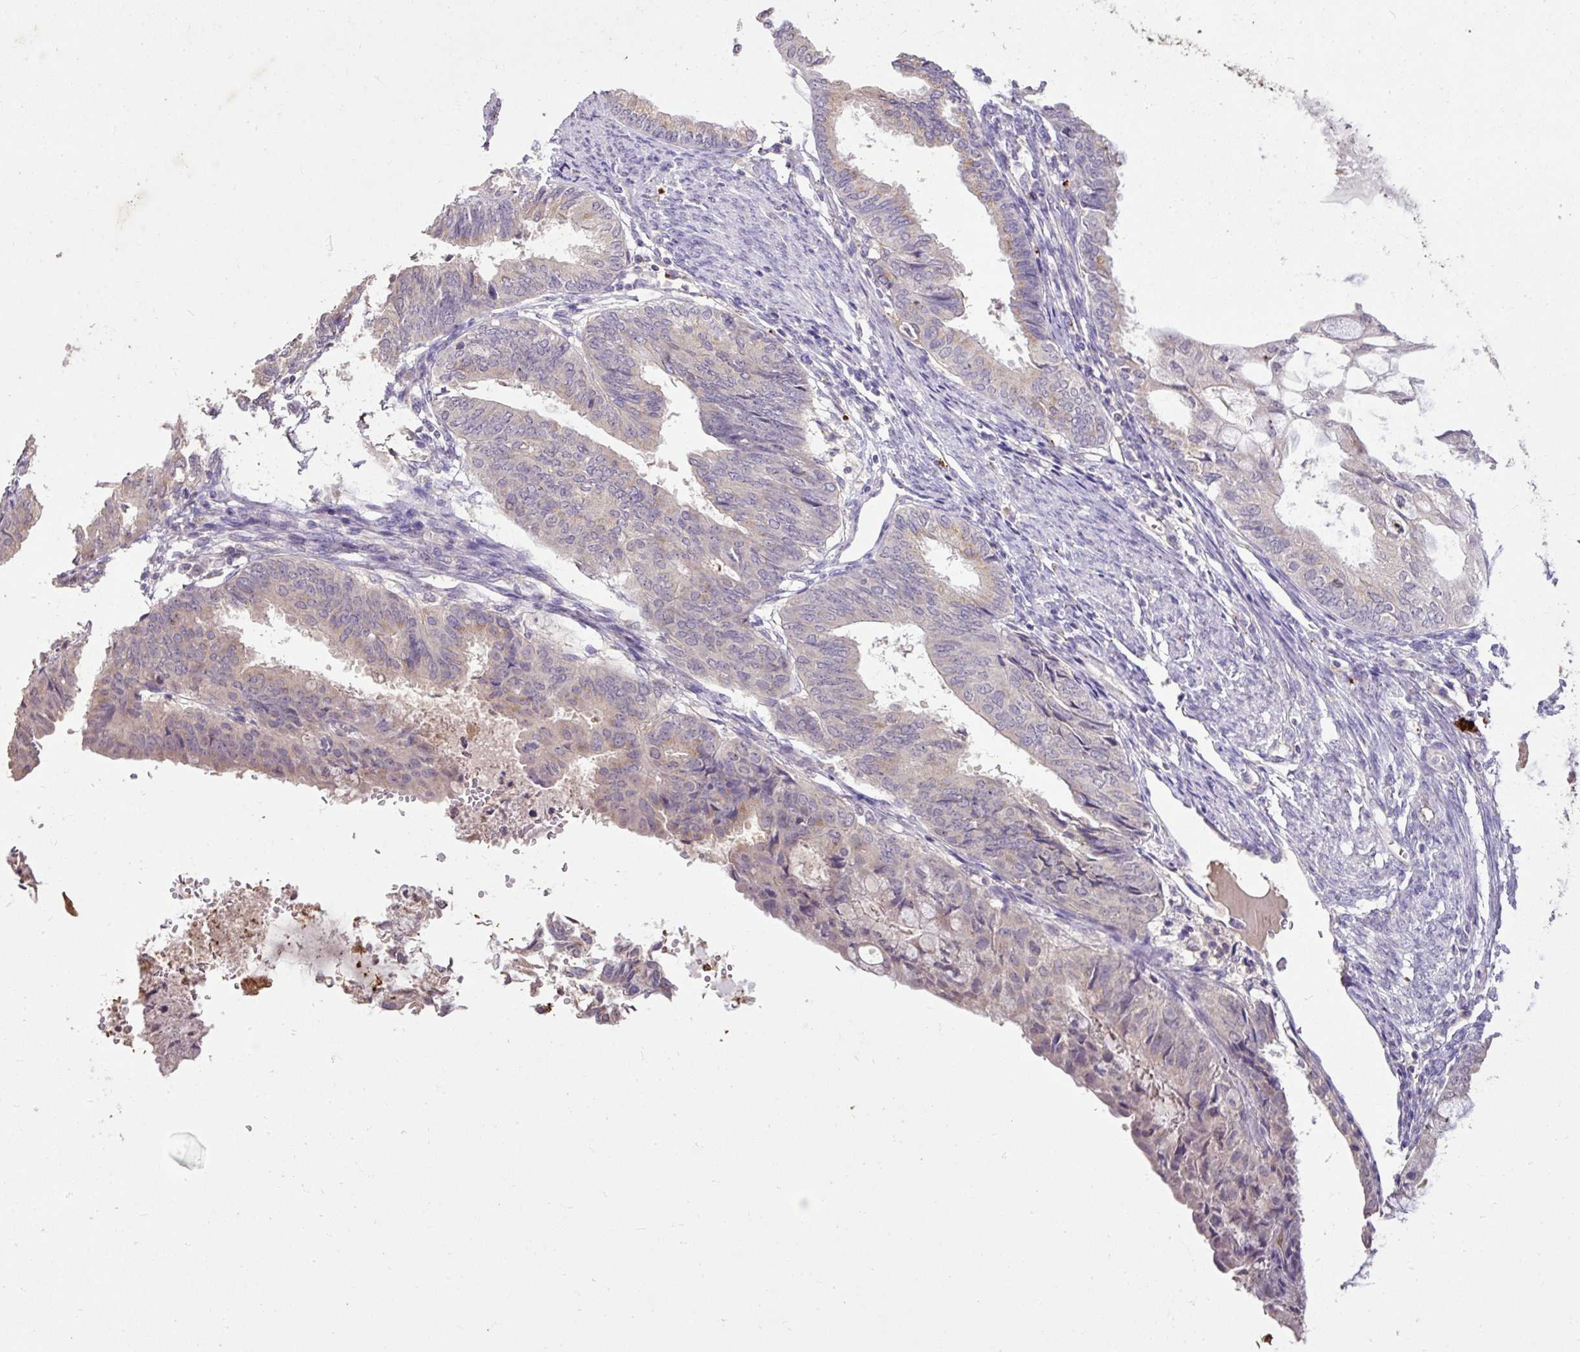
{"staining": {"intensity": "negative", "quantity": "none", "location": "none"}, "tissue": "endometrial cancer", "cell_type": "Tumor cells", "image_type": "cancer", "snomed": [{"axis": "morphology", "description": "Adenocarcinoma, NOS"}, {"axis": "topography", "description": "Endometrium"}], "caption": "DAB (3,3'-diaminobenzidine) immunohistochemical staining of human endometrial cancer (adenocarcinoma) exhibits no significant positivity in tumor cells. (DAB immunohistochemistry, high magnification).", "gene": "LRTM2", "patient": {"sex": "female", "age": 86}}